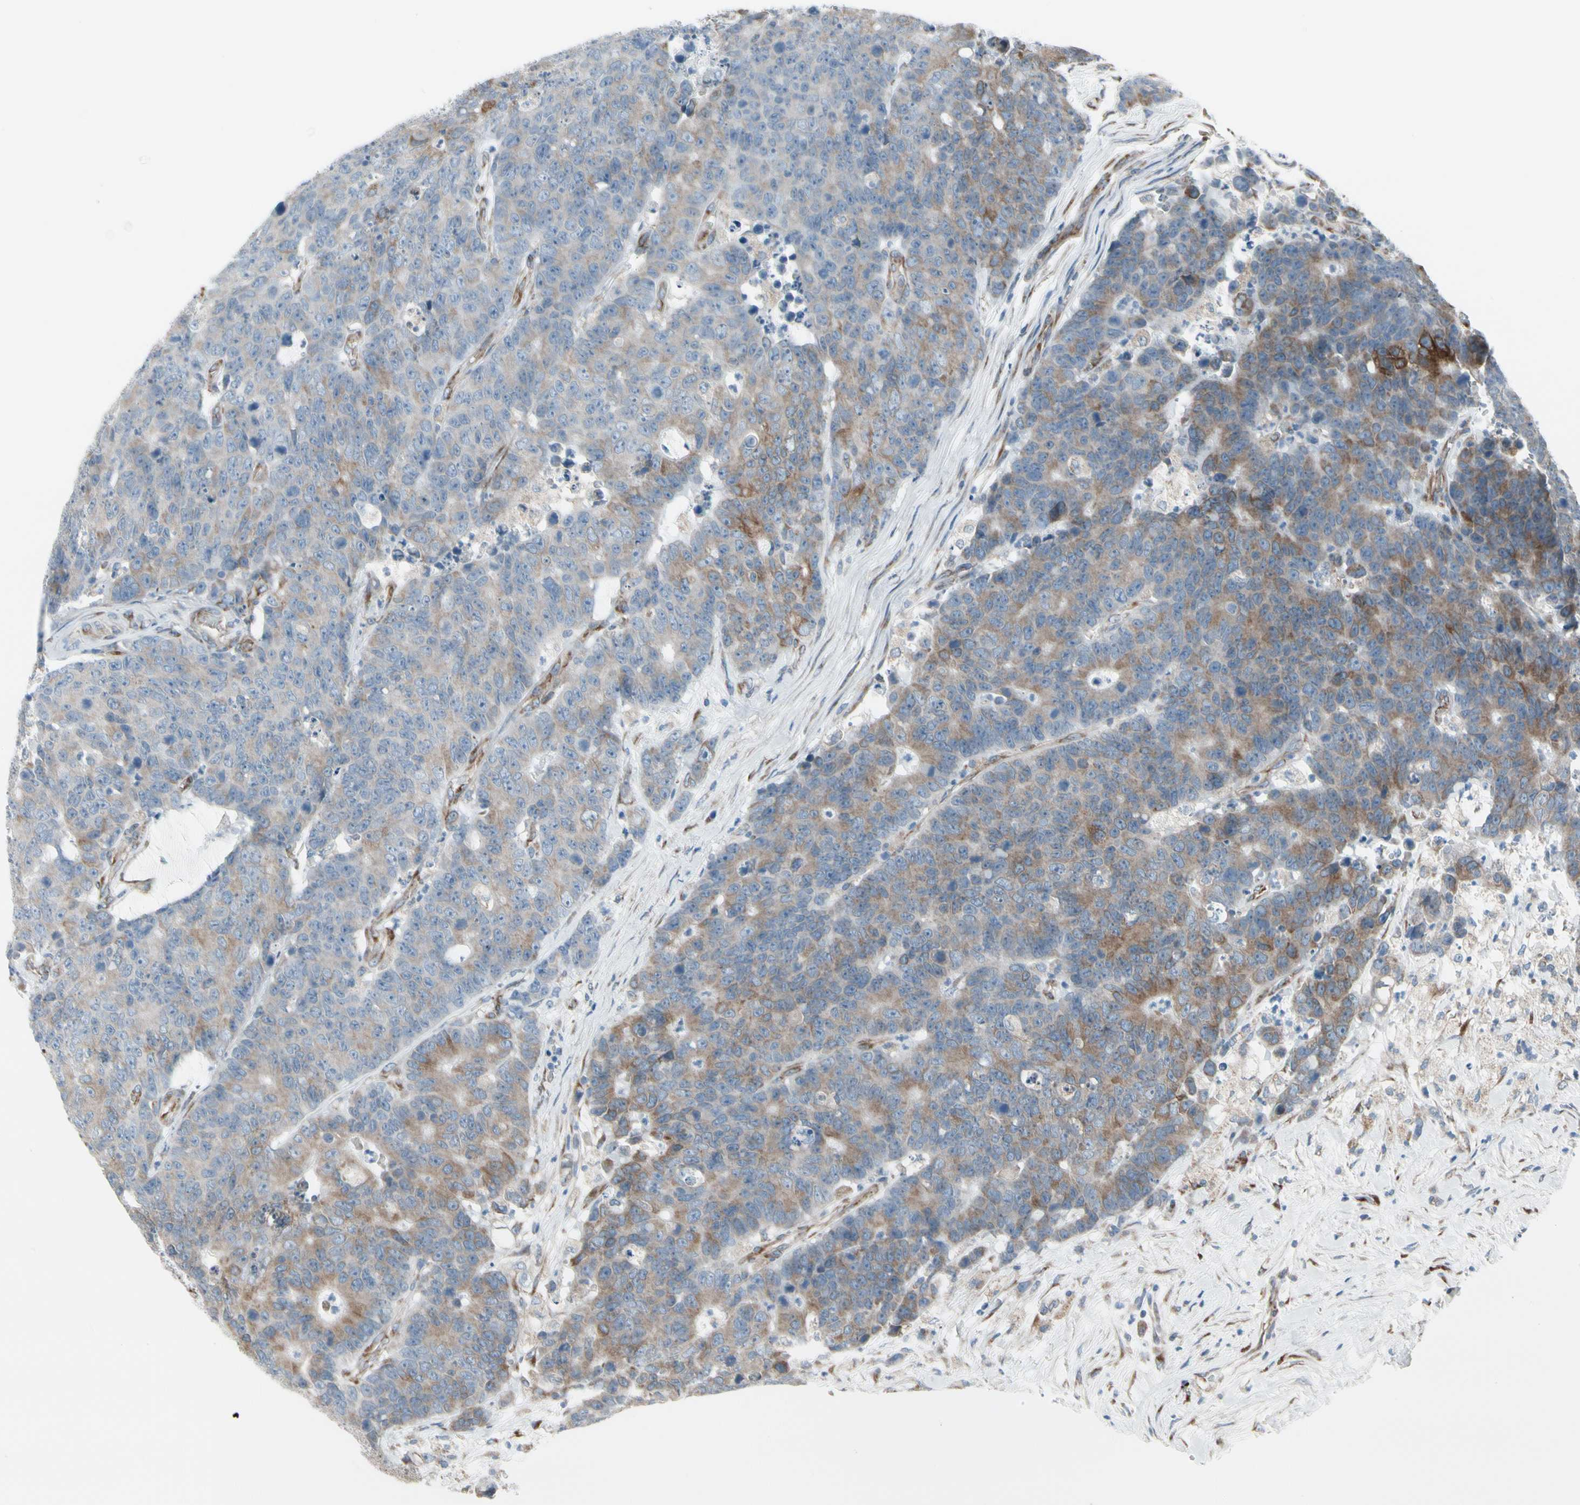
{"staining": {"intensity": "weak", "quantity": ">75%", "location": "cytoplasmic/membranous"}, "tissue": "colorectal cancer", "cell_type": "Tumor cells", "image_type": "cancer", "snomed": [{"axis": "morphology", "description": "Adenocarcinoma, NOS"}, {"axis": "topography", "description": "Colon"}], "caption": "The micrograph demonstrates immunohistochemical staining of colorectal cancer. There is weak cytoplasmic/membranous staining is seen in about >75% of tumor cells. The staining was performed using DAB (3,3'-diaminobenzidine) to visualize the protein expression in brown, while the nuclei were stained in blue with hematoxylin (Magnification: 20x).", "gene": "FNDC3A", "patient": {"sex": "female", "age": 86}}